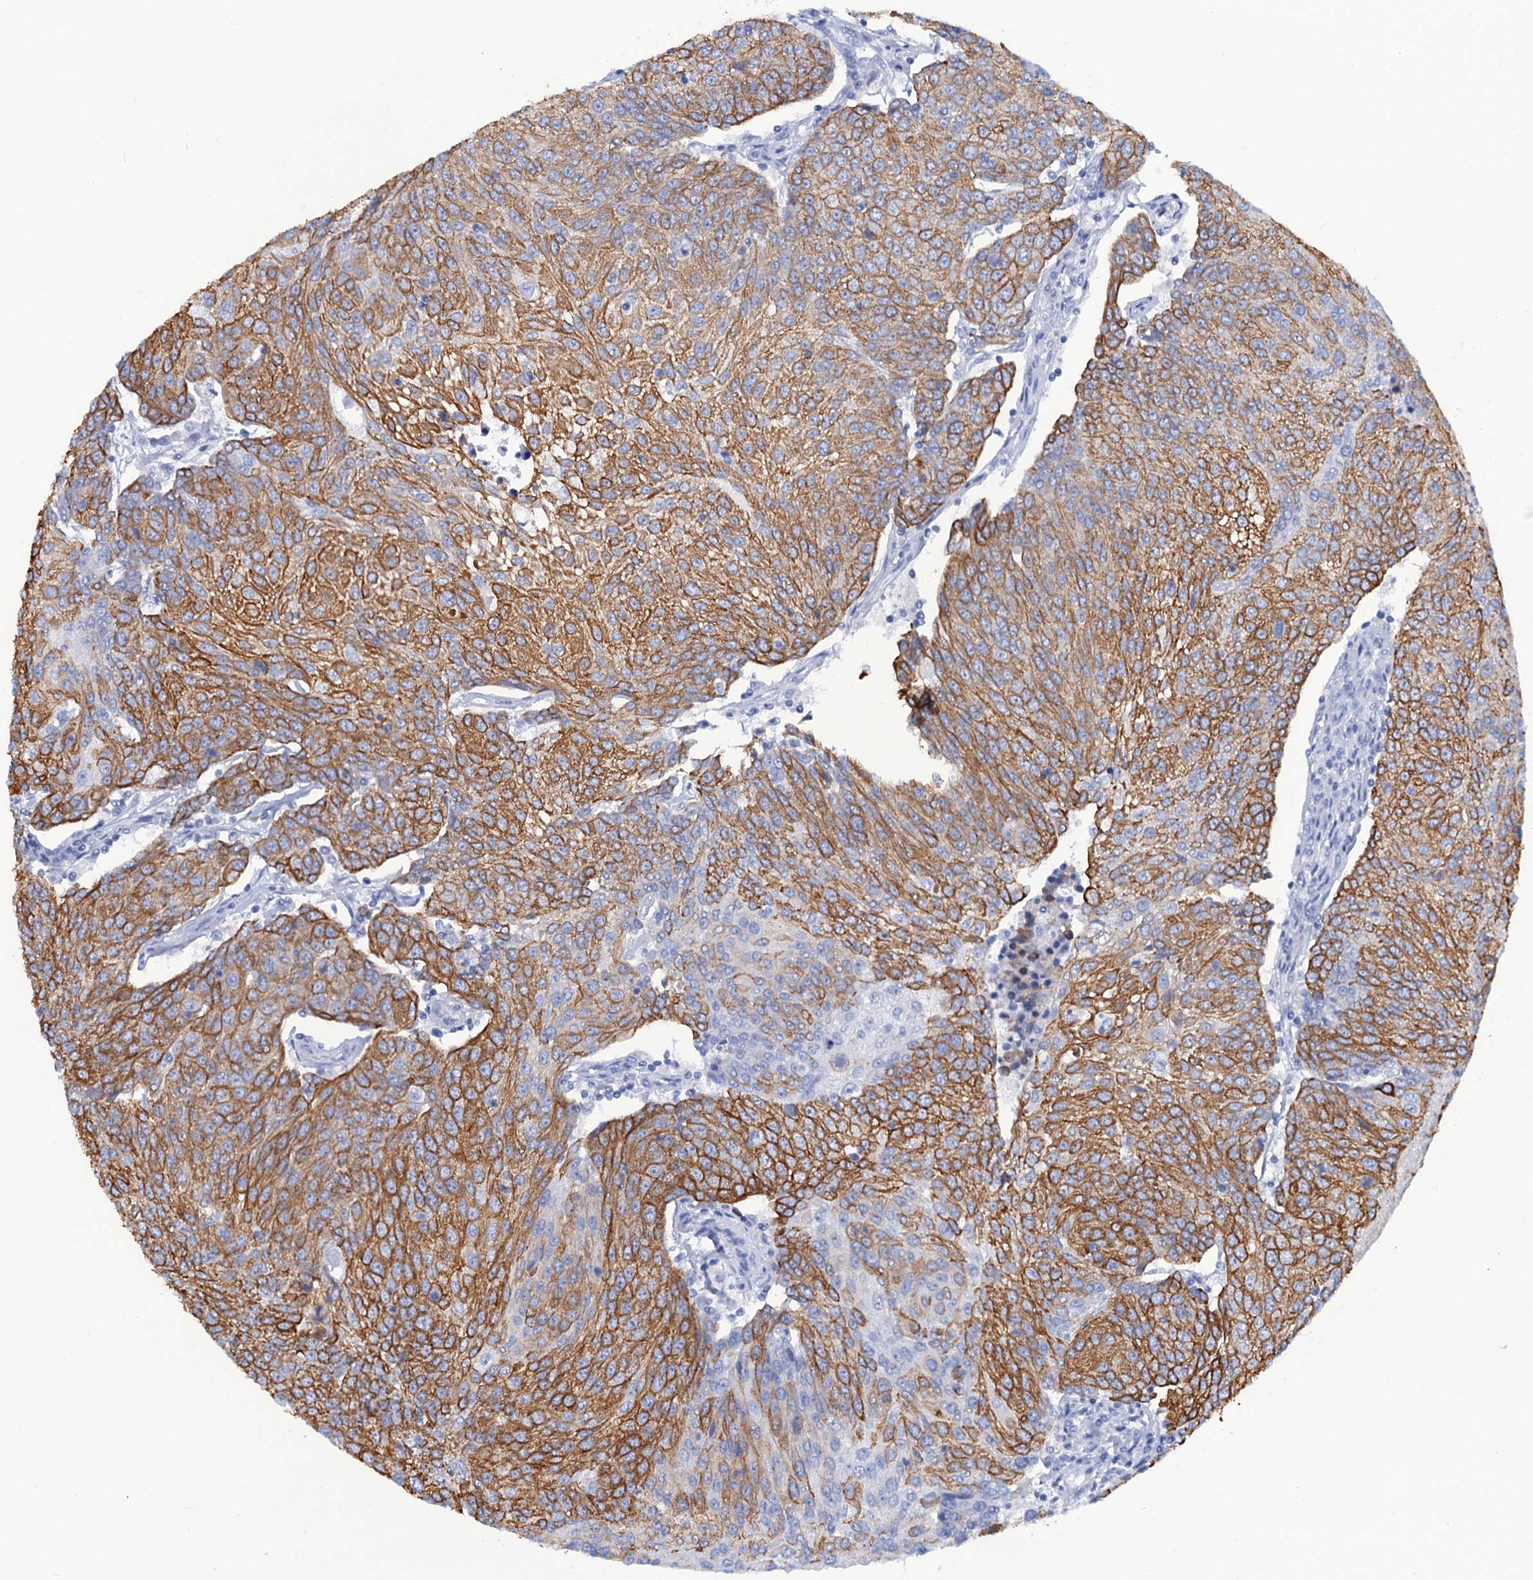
{"staining": {"intensity": "moderate", "quantity": ">75%", "location": "cytoplasmic/membranous"}, "tissue": "urothelial cancer", "cell_type": "Tumor cells", "image_type": "cancer", "snomed": [{"axis": "morphology", "description": "Urothelial carcinoma, High grade"}, {"axis": "topography", "description": "Urinary bladder"}], "caption": "The micrograph displays immunohistochemical staining of urothelial cancer. There is moderate cytoplasmic/membranous staining is seen in approximately >75% of tumor cells.", "gene": "RAB3IP", "patient": {"sex": "female", "age": 85}}